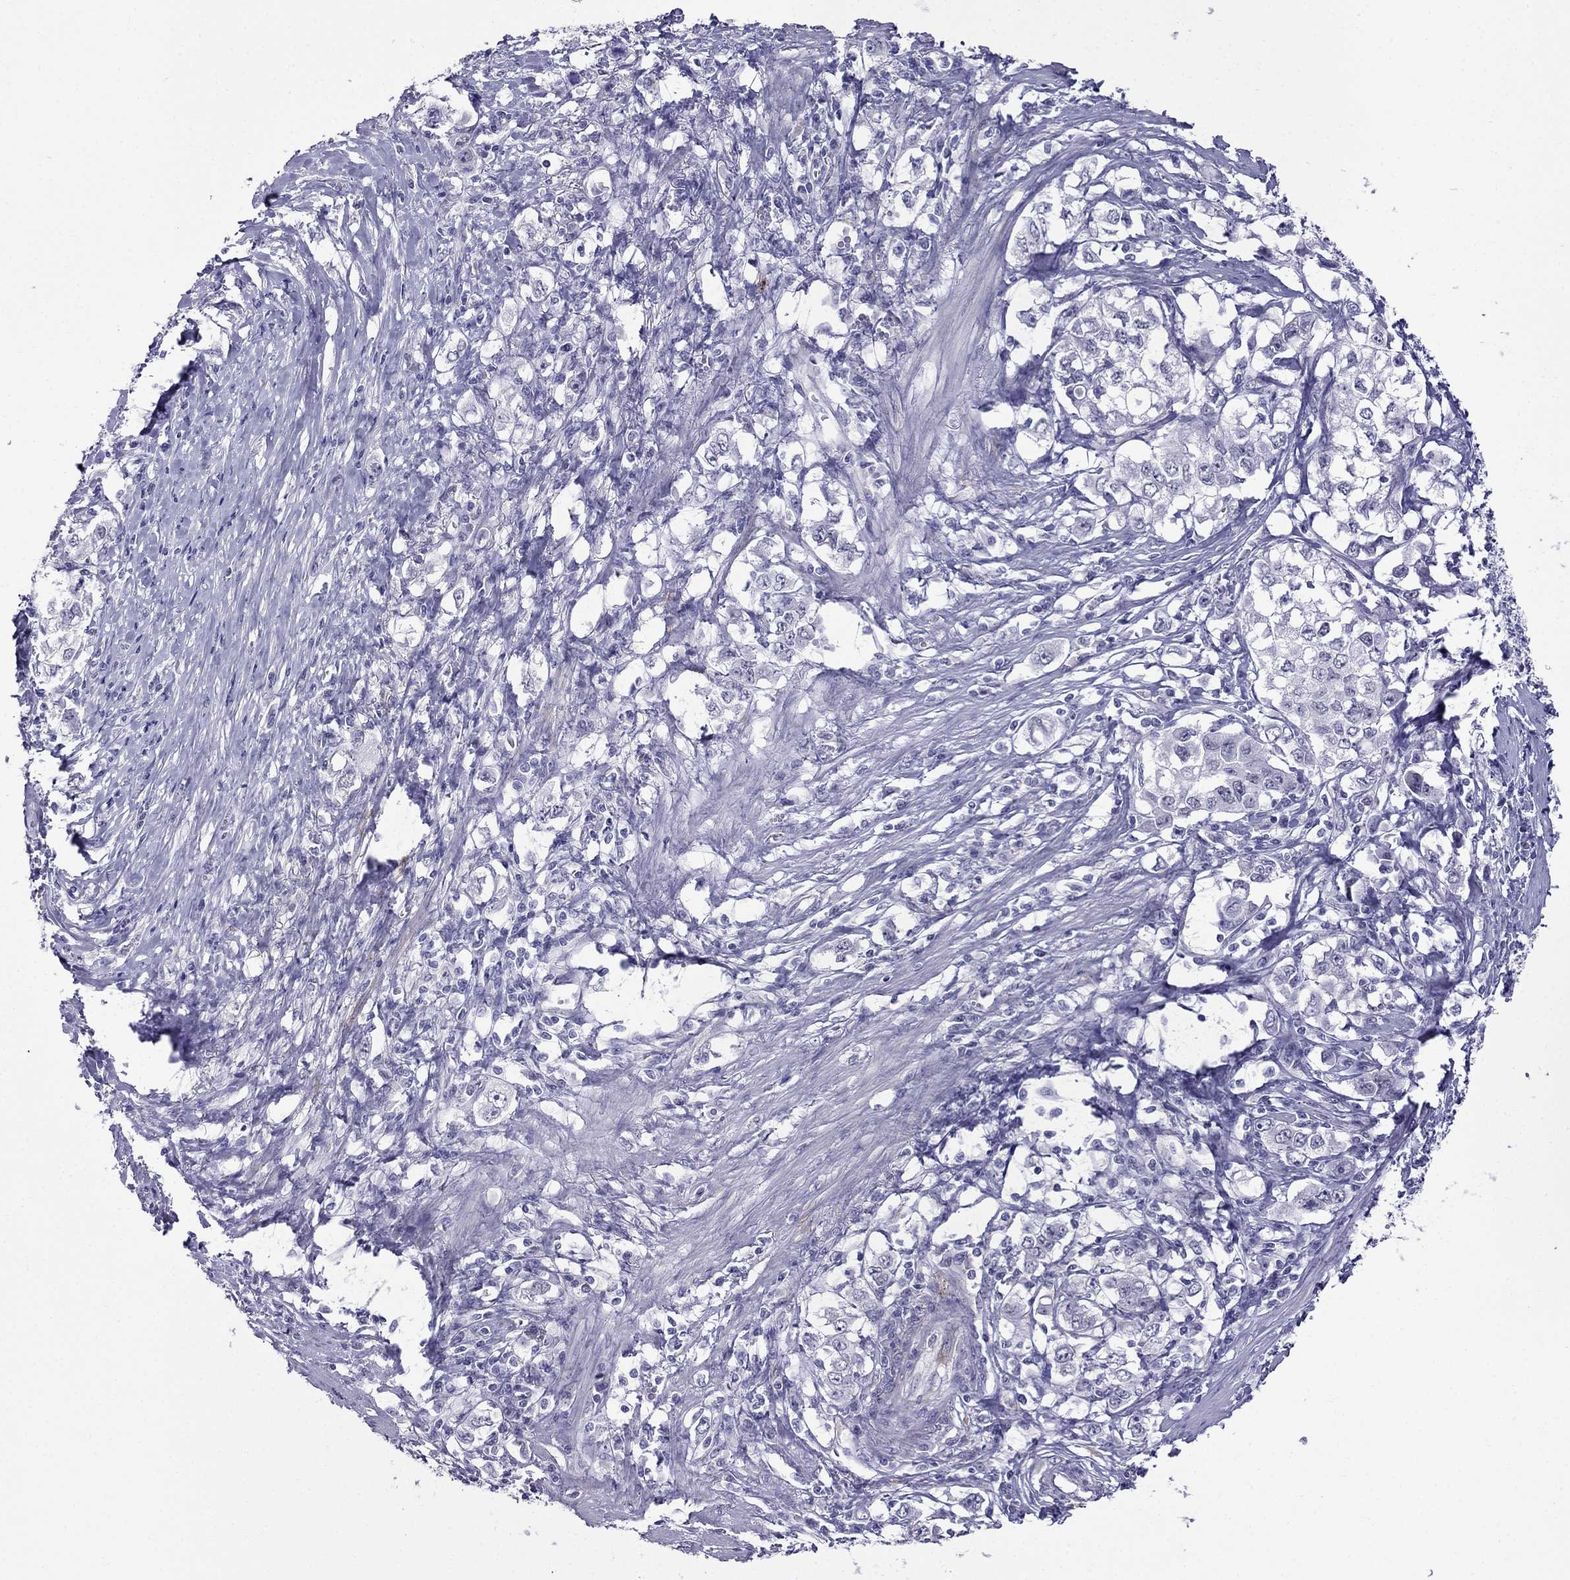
{"staining": {"intensity": "negative", "quantity": "none", "location": "none"}, "tissue": "stomach cancer", "cell_type": "Tumor cells", "image_type": "cancer", "snomed": [{"axis": "morphology", "description": "Adenocarcinoma, NOS"}, {"axis": "topography", "description": "Stomach, lower"}], "caption": "This is an immunohistochemistry (IHC) micrograph of human stomach cancer (adenocarcinoma). There is no expression in tumor cells.", "gene": "MGP", "patient": {"sex": "female", "age": 72}}